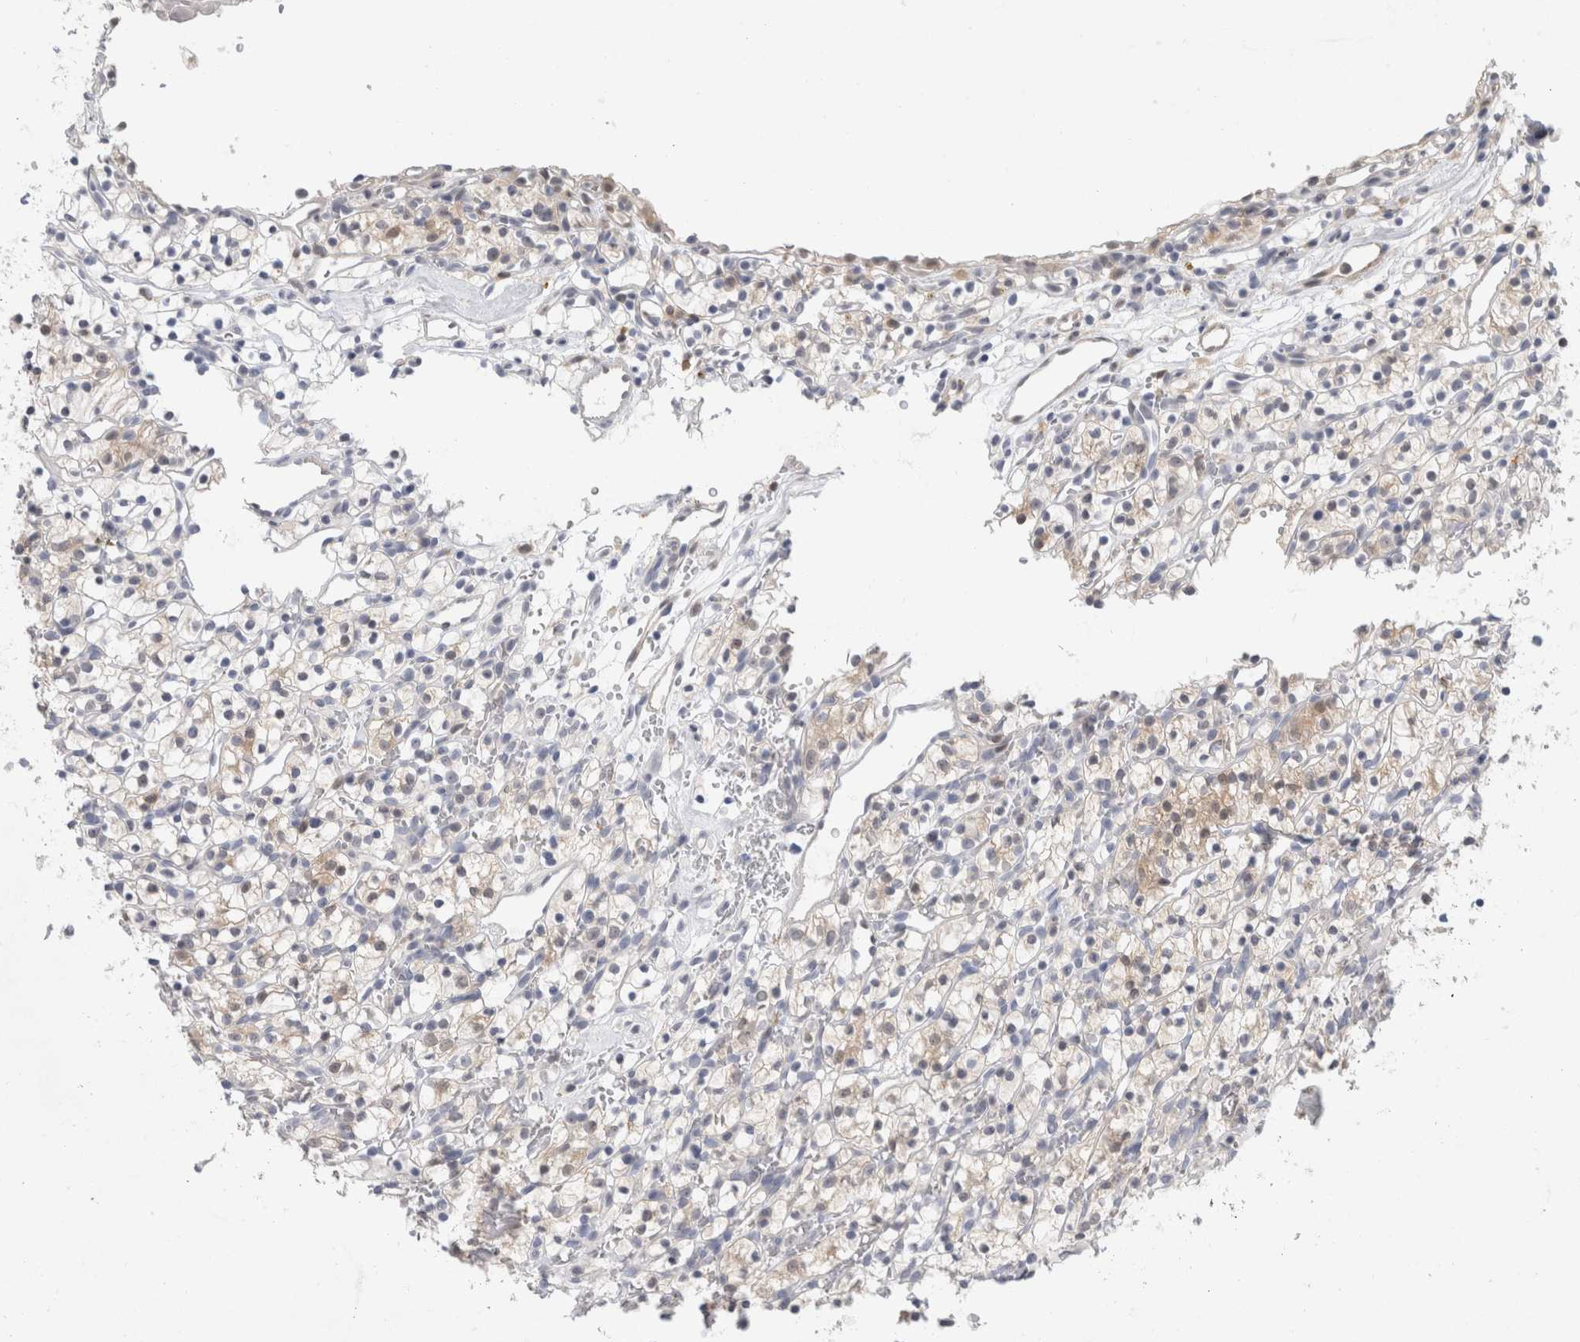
{"staining": {"intensity": "weak", "quantity": "<25%", "location": "cytoplasmic/membranous"}, "tissue": "renal cancer", "cell_type": "Tumor cells", "image_type": "cancer", "snomed": [{"axis": "morphology", "description": "Adenocarcinoma, NOS"}, {"axis": "topography", "description": "Kidney"}], "caption": "Immunohistochemistry (IHC) micrograph of neoplastic tissue: human adenocarcinoma (renal) stained with DAB (3,3'-diaminobenzidine) exhibits no significant protein expression in tumor cells.", "gene": "CASP6", "patient": {"sex": "female", "age": 57}}